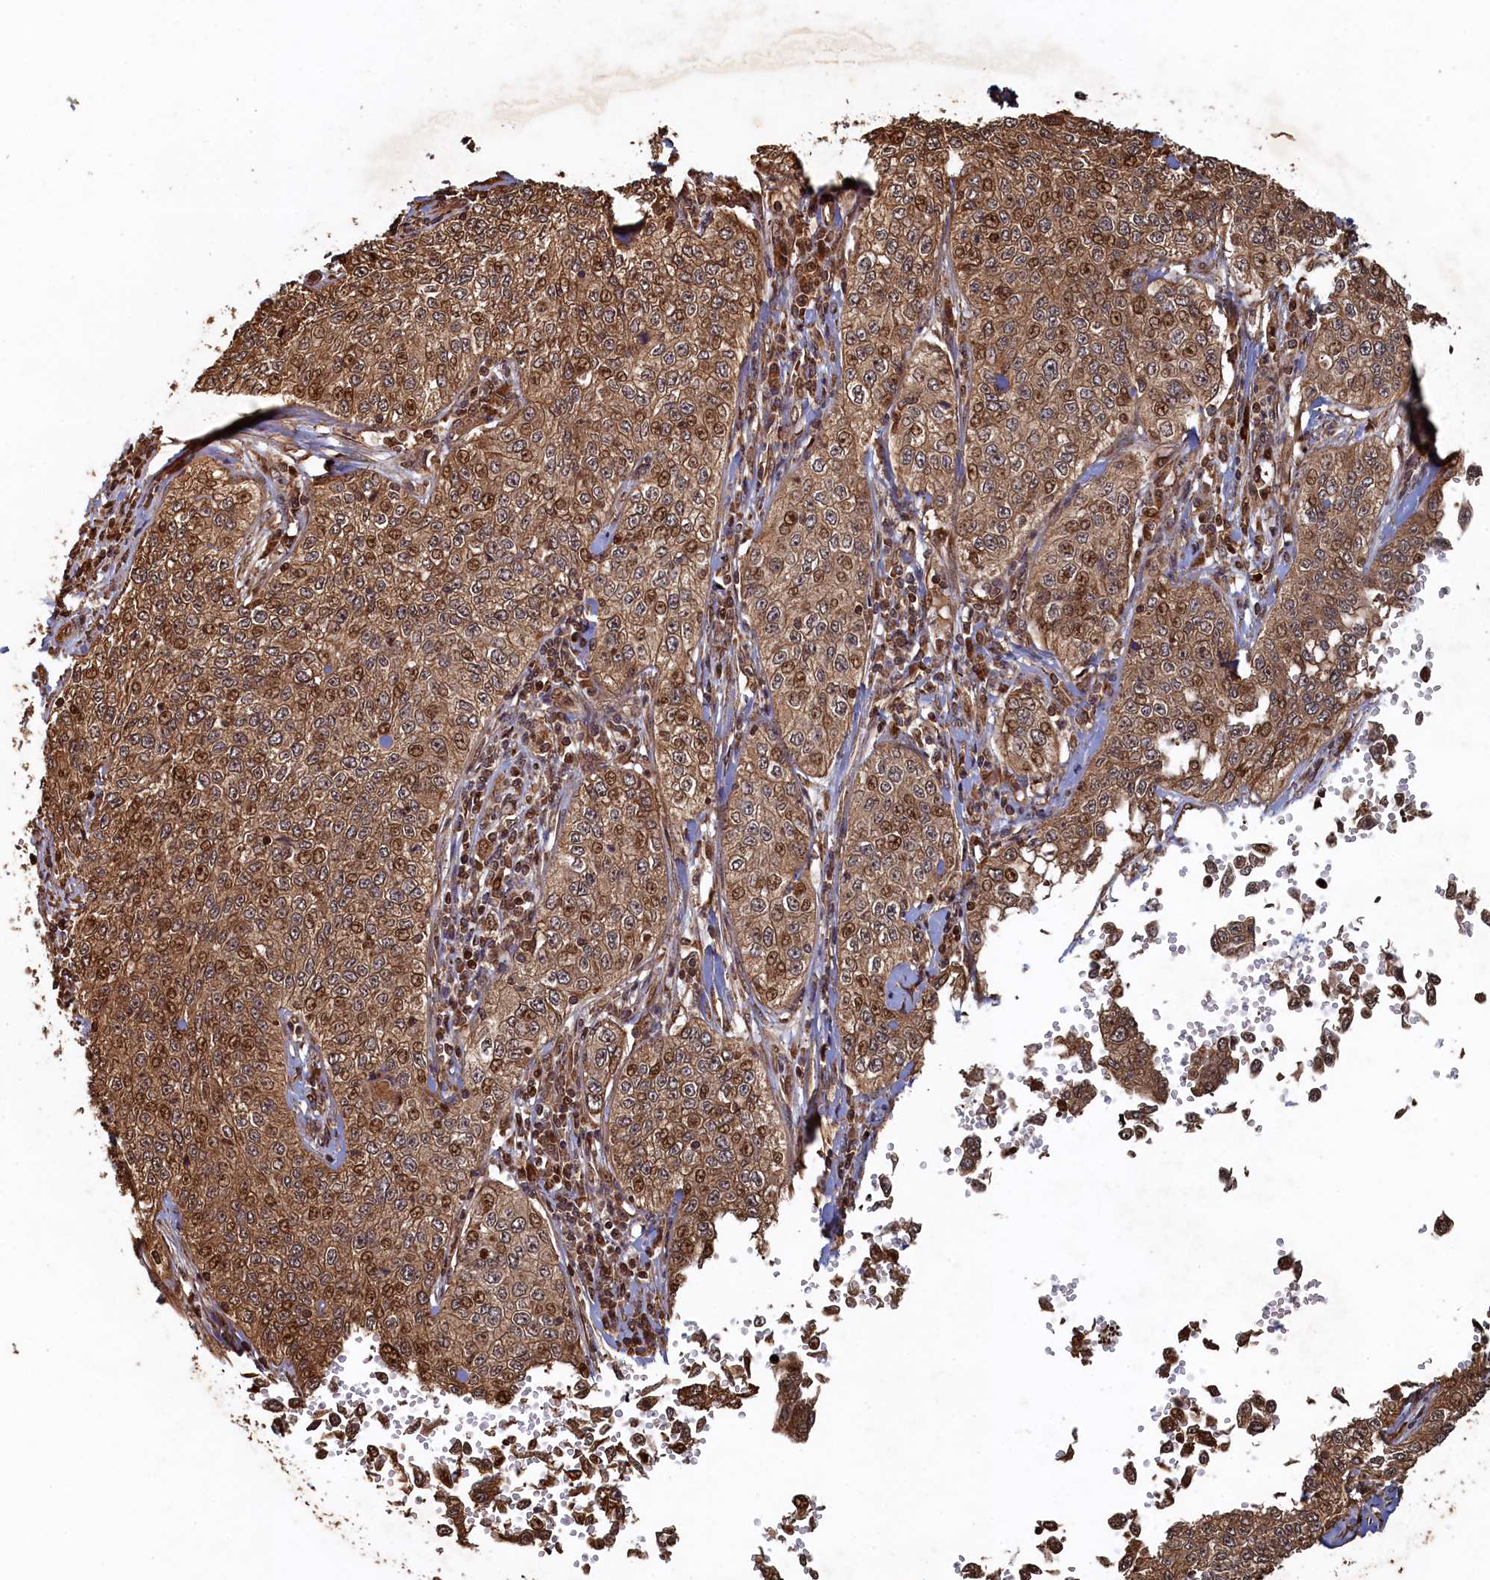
{"staining": {"intensity": "moderate", "quantity": ">75%", "location": "cytoplasmic/membranous,nuclear"}, "tissue": "cervical cancer", "cell_type": "Tumor cells", "image_type": "cancer", "snomed": [{"axis": "morphology", "description": "Squamous cell carcinoma, NOS"}, {"axis": "topography", "description": "Cervix"}], "caption": "Immunohistochemical staining of cervical squamous cell carcinoma shows medium levels of moderate cytoplasmic/membranous and nuclear protein staining in approximately >75% of tumor cells. (IHC, brightfield microscopy, high magnification).", "gene": "PIGN", "patient": {"sex": "female", "age": 35}}